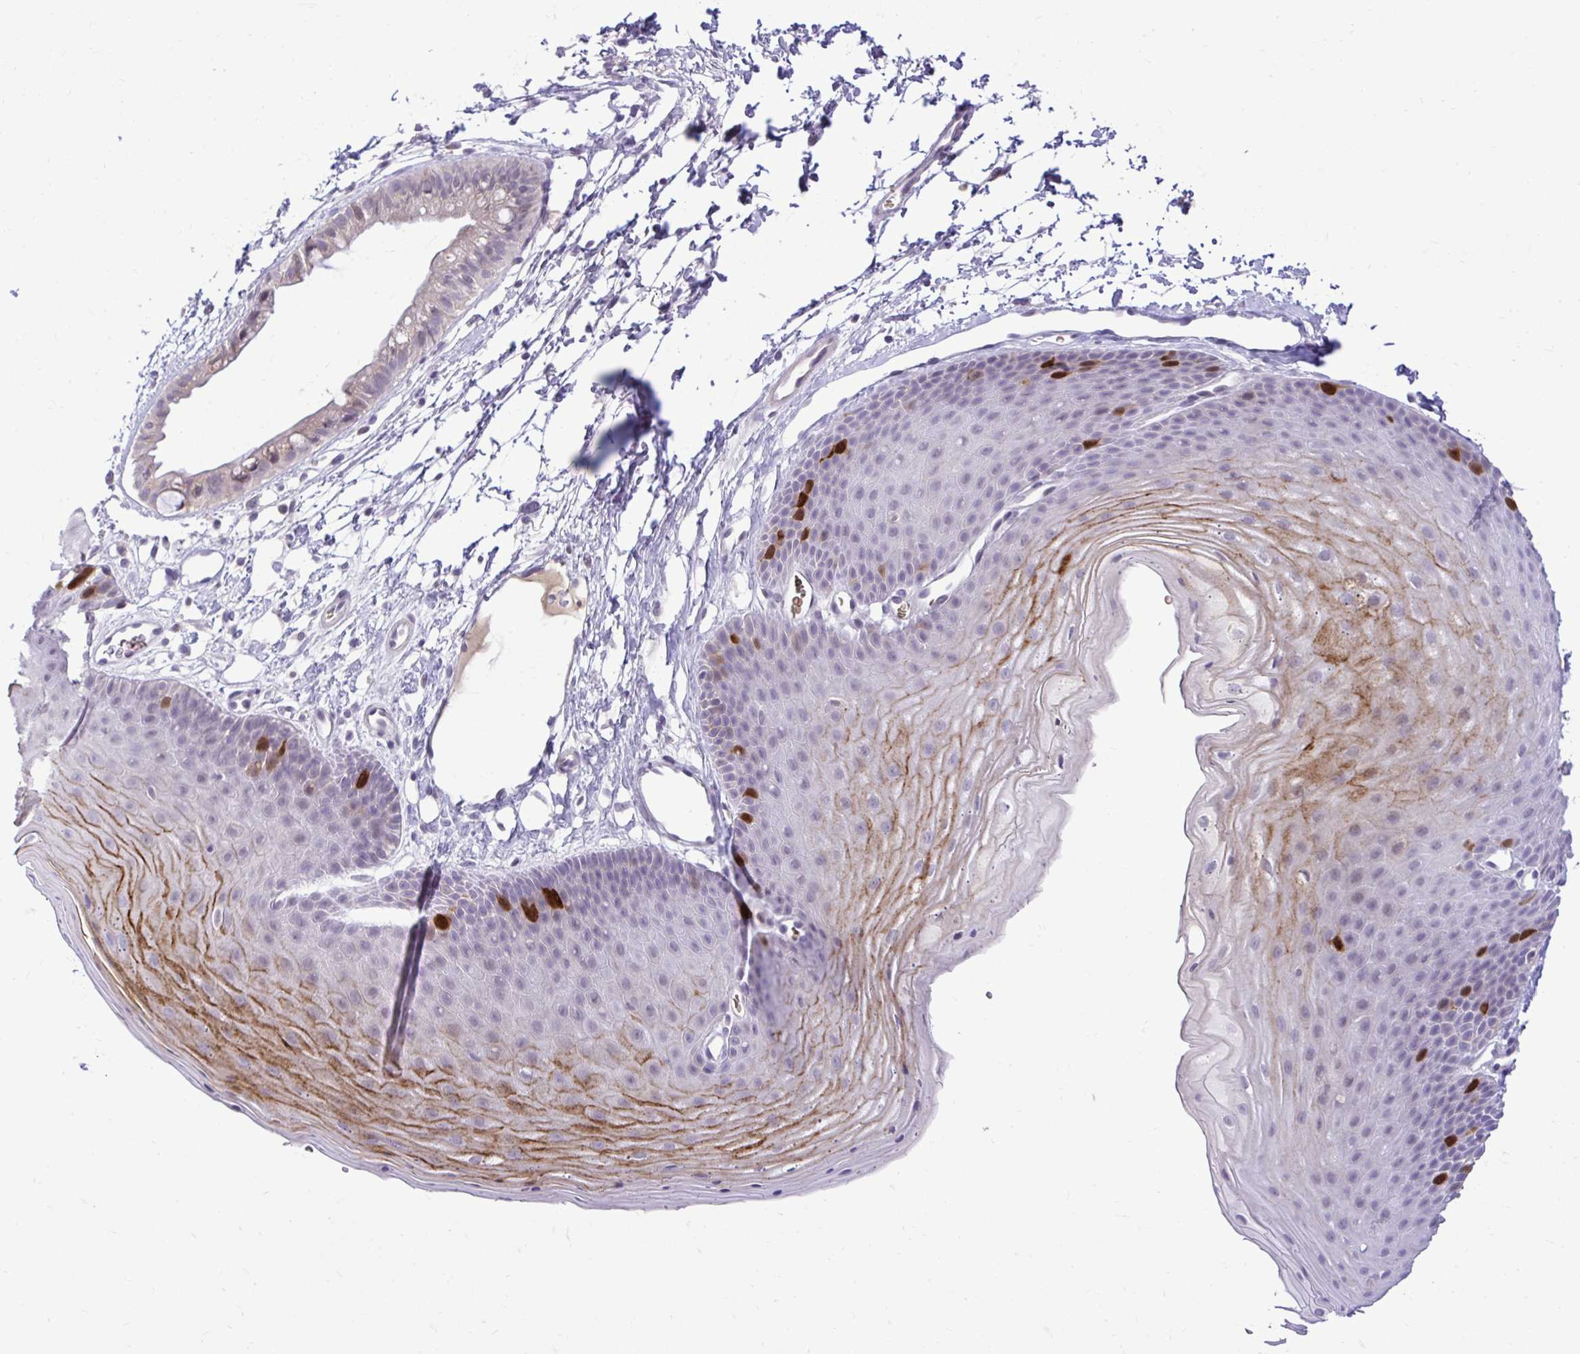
{"staining": {"intensity": "strong", "quantity": "<25%", "location": "cytoplasmic/membranous,nuclear"}, "tissue": "skin", "cell_type": "Epidermal cells", "image_type": "normal", "snomed": [{"axis": "morphology", "description": "Normal tissue, NOS"}, {"axis": "topography", "description": "Anal"}], "caption": "IHC (DAB (3,3'-diaminobenzidine)) staining of unremarkable skin displays strong cytoplasmic/membranous,nuclear protein positivity in about <25% of epidermal cells. The staining is performed using DAB brown chromogen to label protein expression. The nuclei are counter-stained blue using hematoxylin.", "gene": "CDC20", "patient": {"sex": "male", "age": 53}}